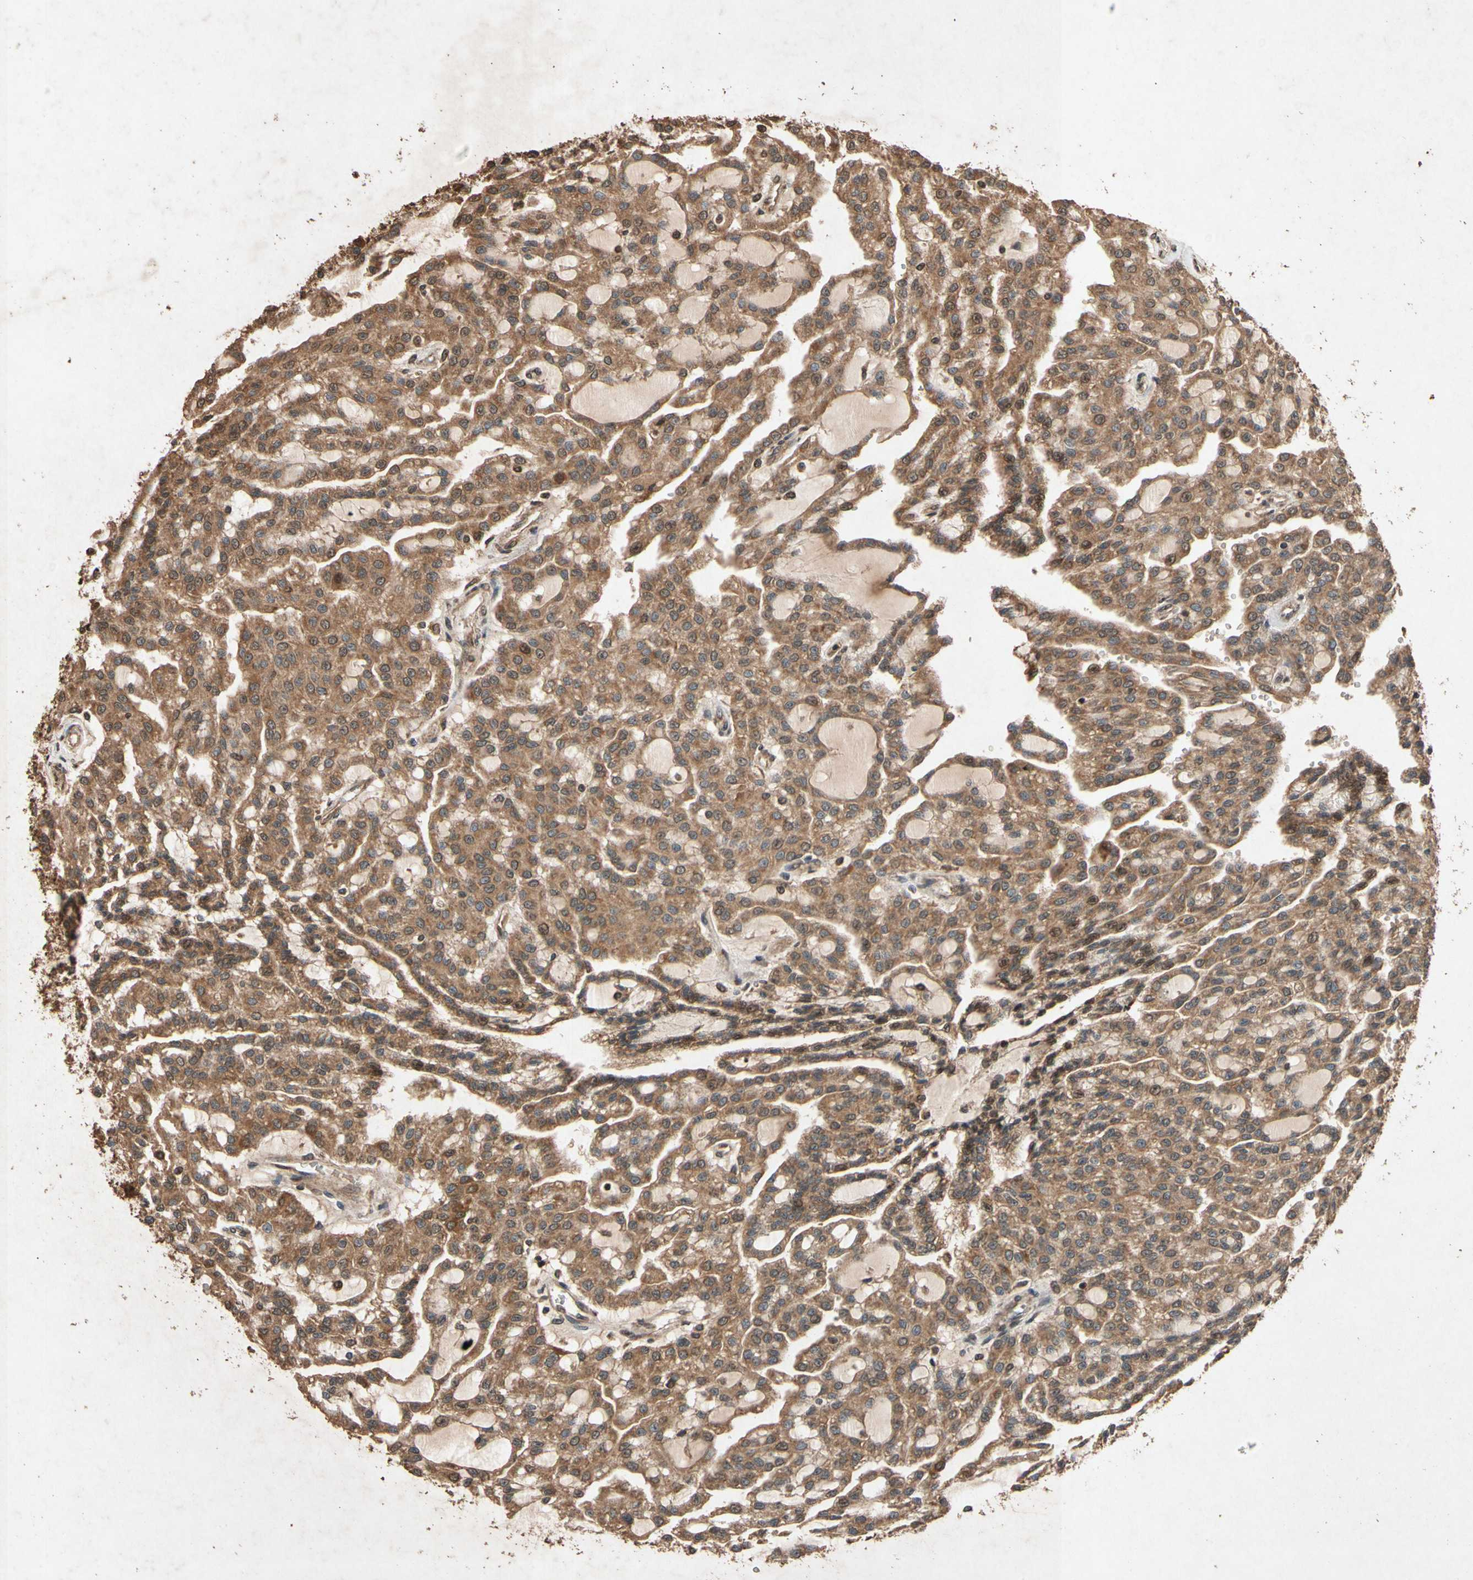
{"staining": {"intensity": "moderate", "quantity": ">75%", "location": "cytoplasmic/membranous"}, "tissue": "renal cancer", "cell_type": "Tumor cells", "image_type": "cancer", "snomed": [{"axis": "morphology", "description": "Adenocarcinoma, NOS"}, {"axis": "topography", "description": "Kidney"}], "caption": "Protein analysis of renal adenocarcinoma tissue demonstrates moderate cytoplasmic/membranous expression in approximately >75% of tumor cells.", "gene": "TXN2", "patient": {"sex": "male", "age": 63}}